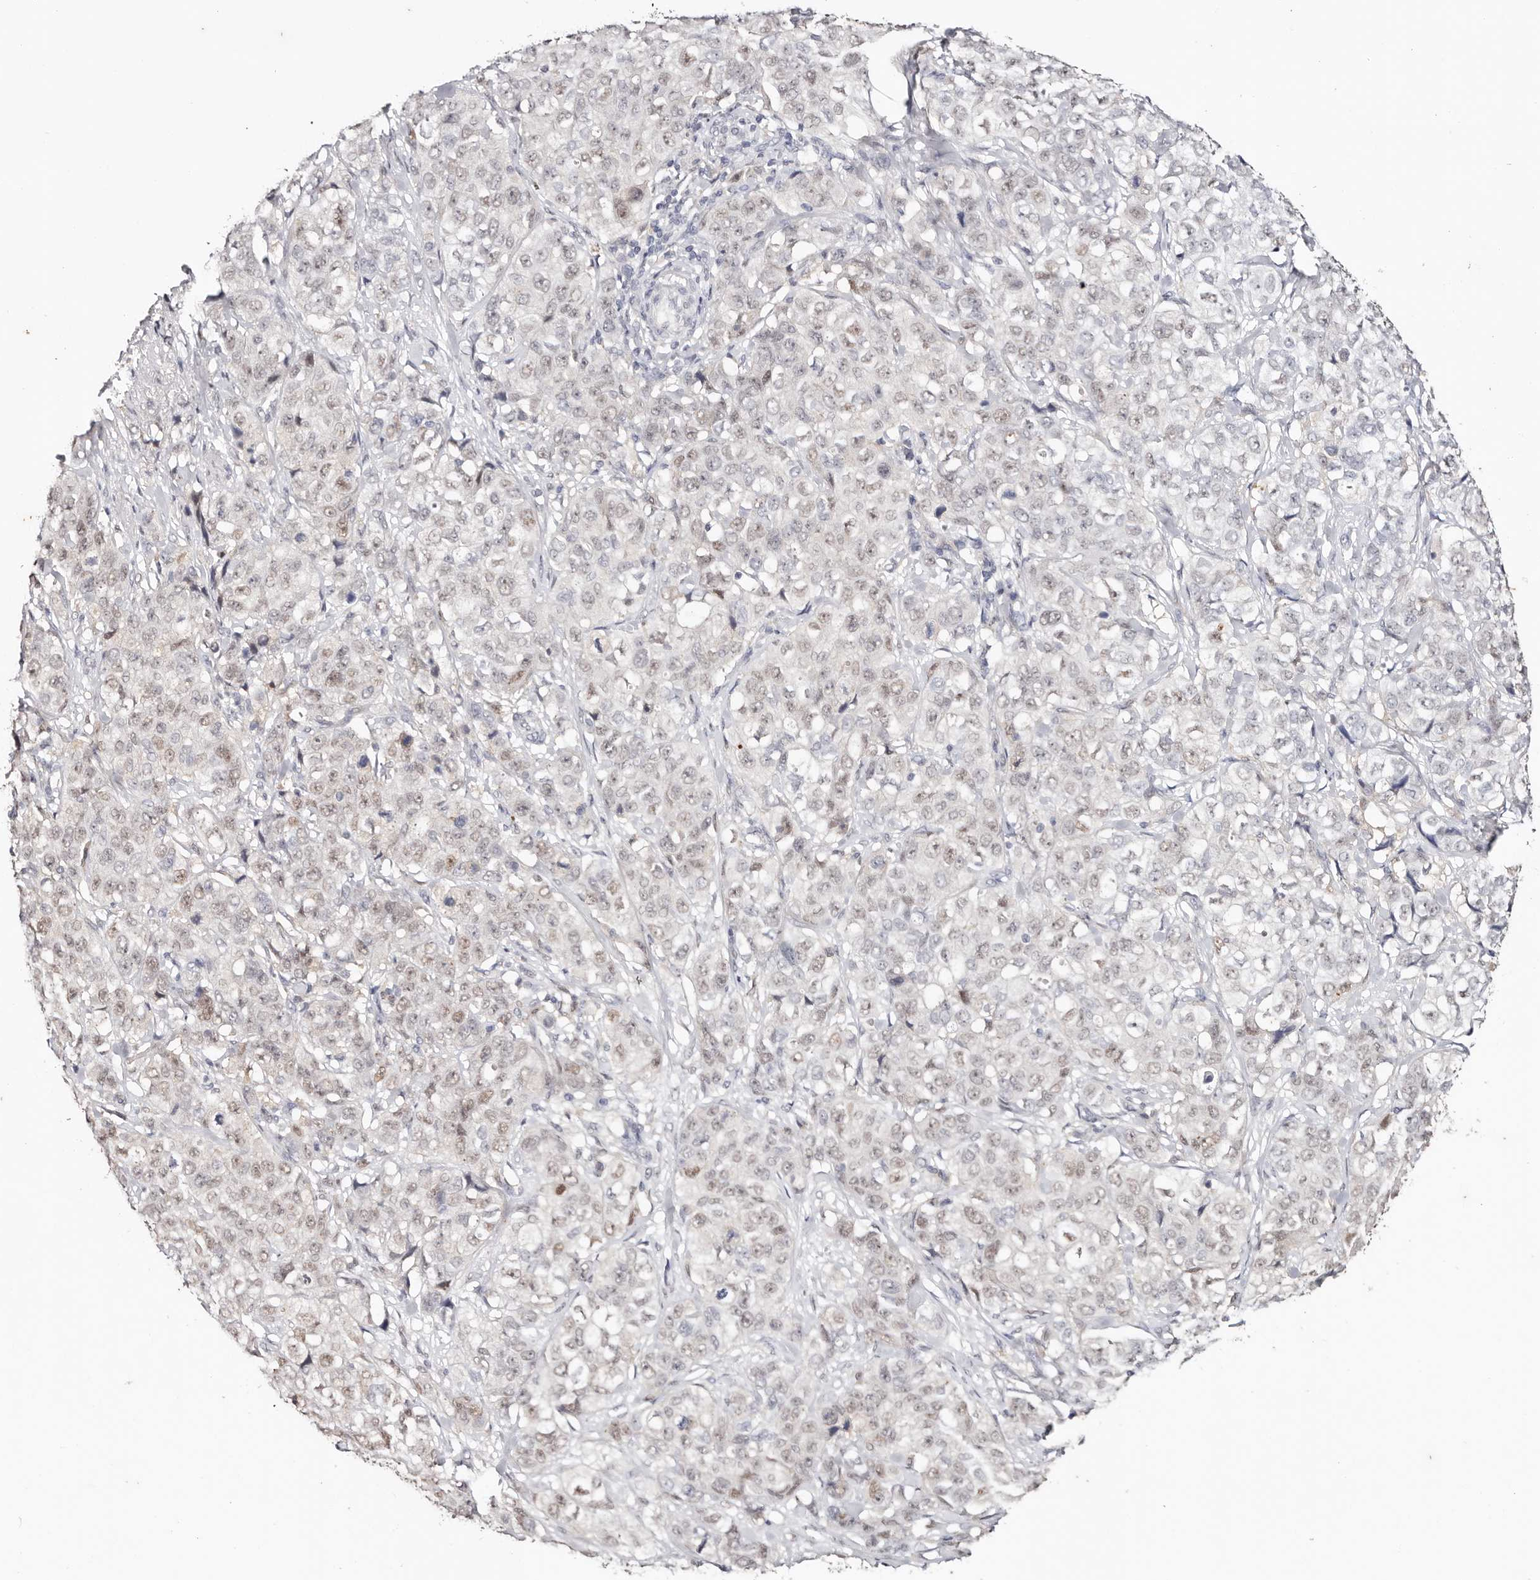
{"staining": {"intensity": "weak", "quantity": "25%-75%", "location": "nuclear"}, "tissue": "stomach cancer", "cell_type": "Tumor cells", "image_type": "cancer", "snomed": [{"axis": "morphology", "description": "Adenocarcinoma, NOS"}, {"axis": "topography", "description": "Stomach"}], "caption": "Approximately 25%-75% of tumor cells in human stomach cancer show weak nuclear protein positivity as visualized by brown immunohistochemical staining.", "gene": "TYW3", "patient": {"sex": "male", "age": 48}}